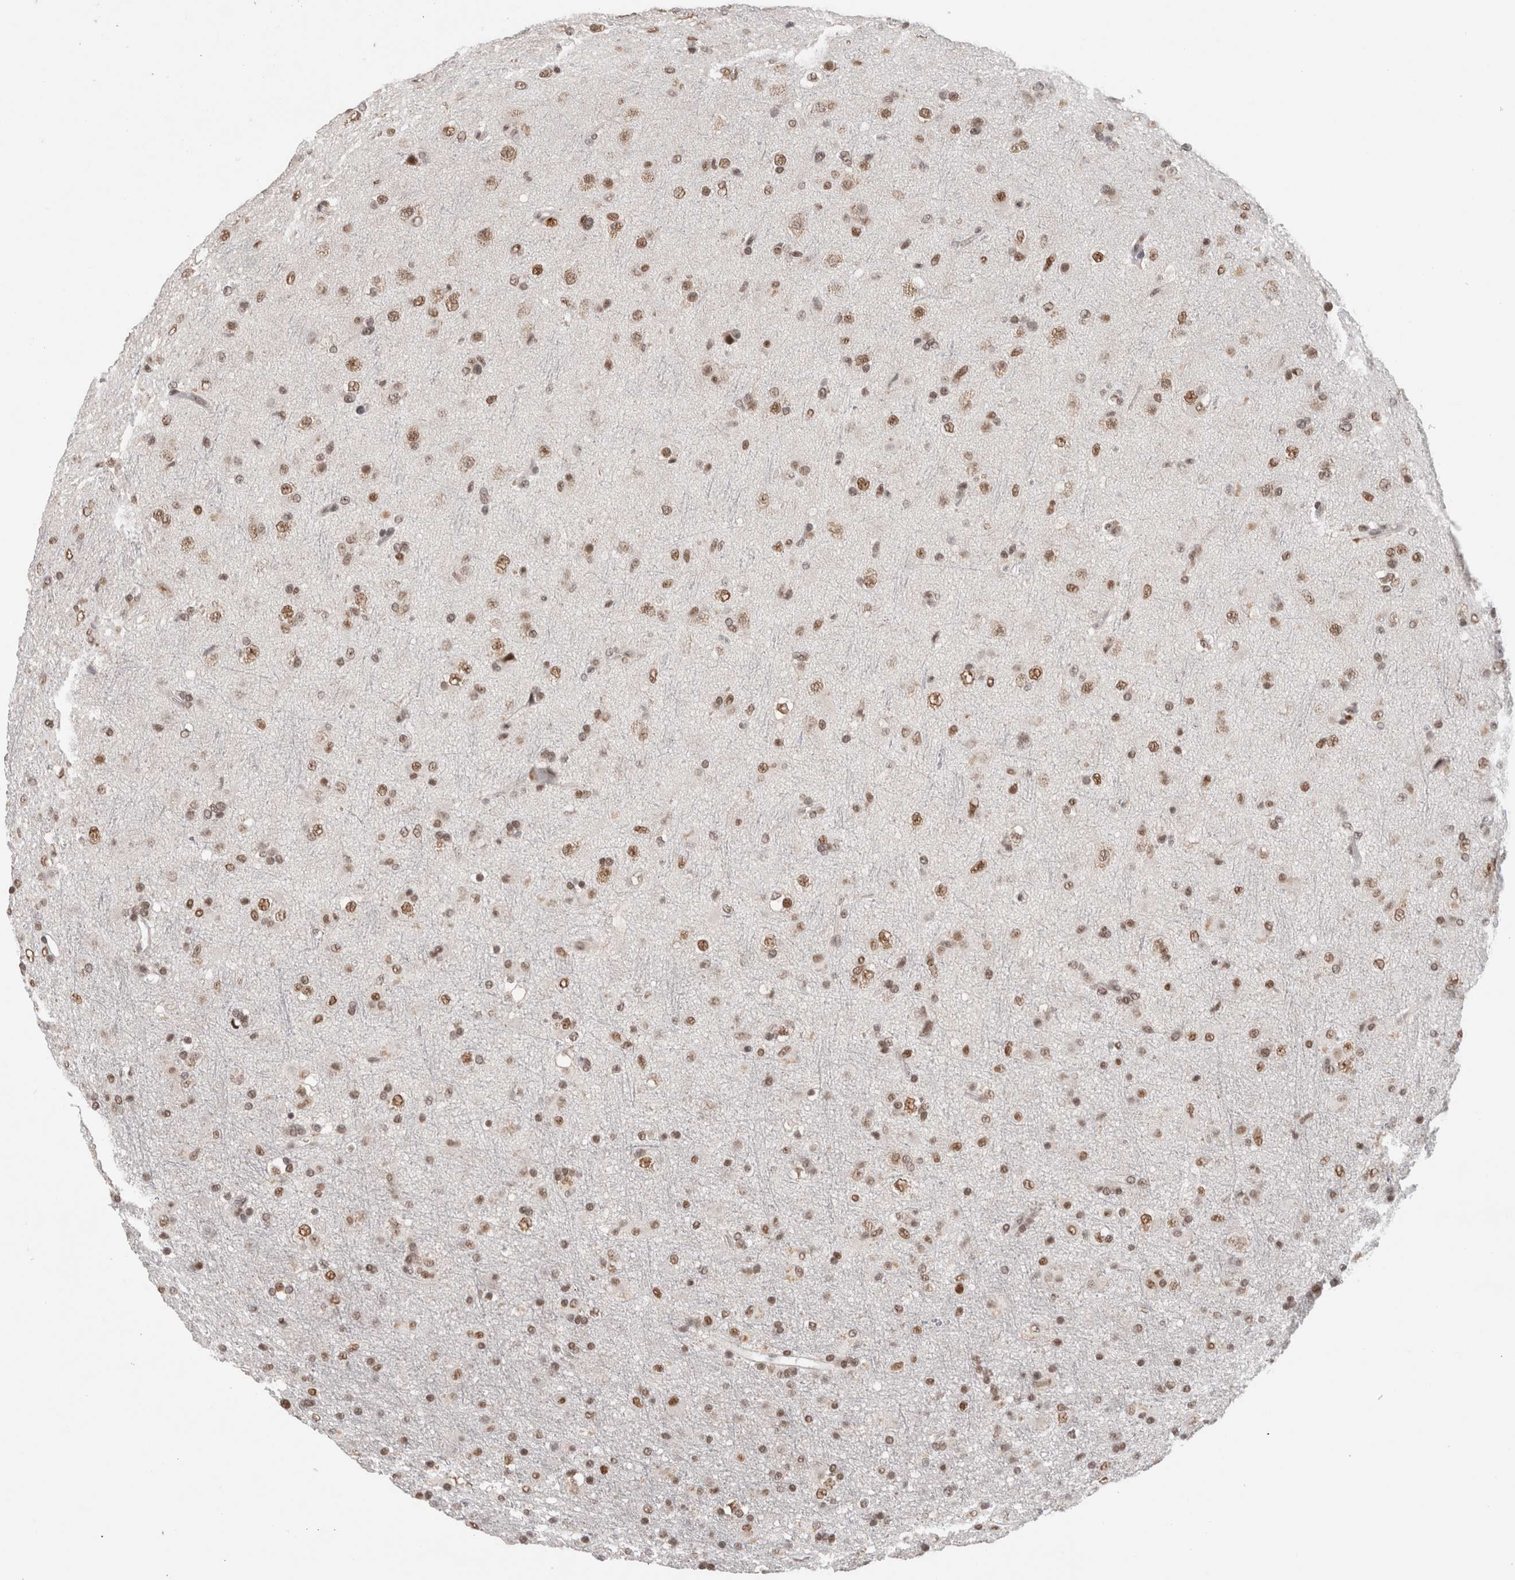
{"staining": {"intensity": "moderate", "quantity": ">75%", "location": "nuclear"}, "tissue": "glioma", "cell_type": "Tumor cells", "image_type": "cancer", "snomed": [{"axis": "morphology", "description": "Glioma, malignant, Low grade"}, {"axis": "topography", "description": "Brain"}], "caption": "Immunohistochemical staining of glioma reveals medium levels of moderate nuclear protein positivity in about >75% of tumor cells. The staining was performed using DAB to visualize the protein expression in brown, while the nuclei were stained in blue with hematoxylin (Magnification: 20x).", "gene": "ZNF830", "patient": {"sex": "male", "age": 65}}